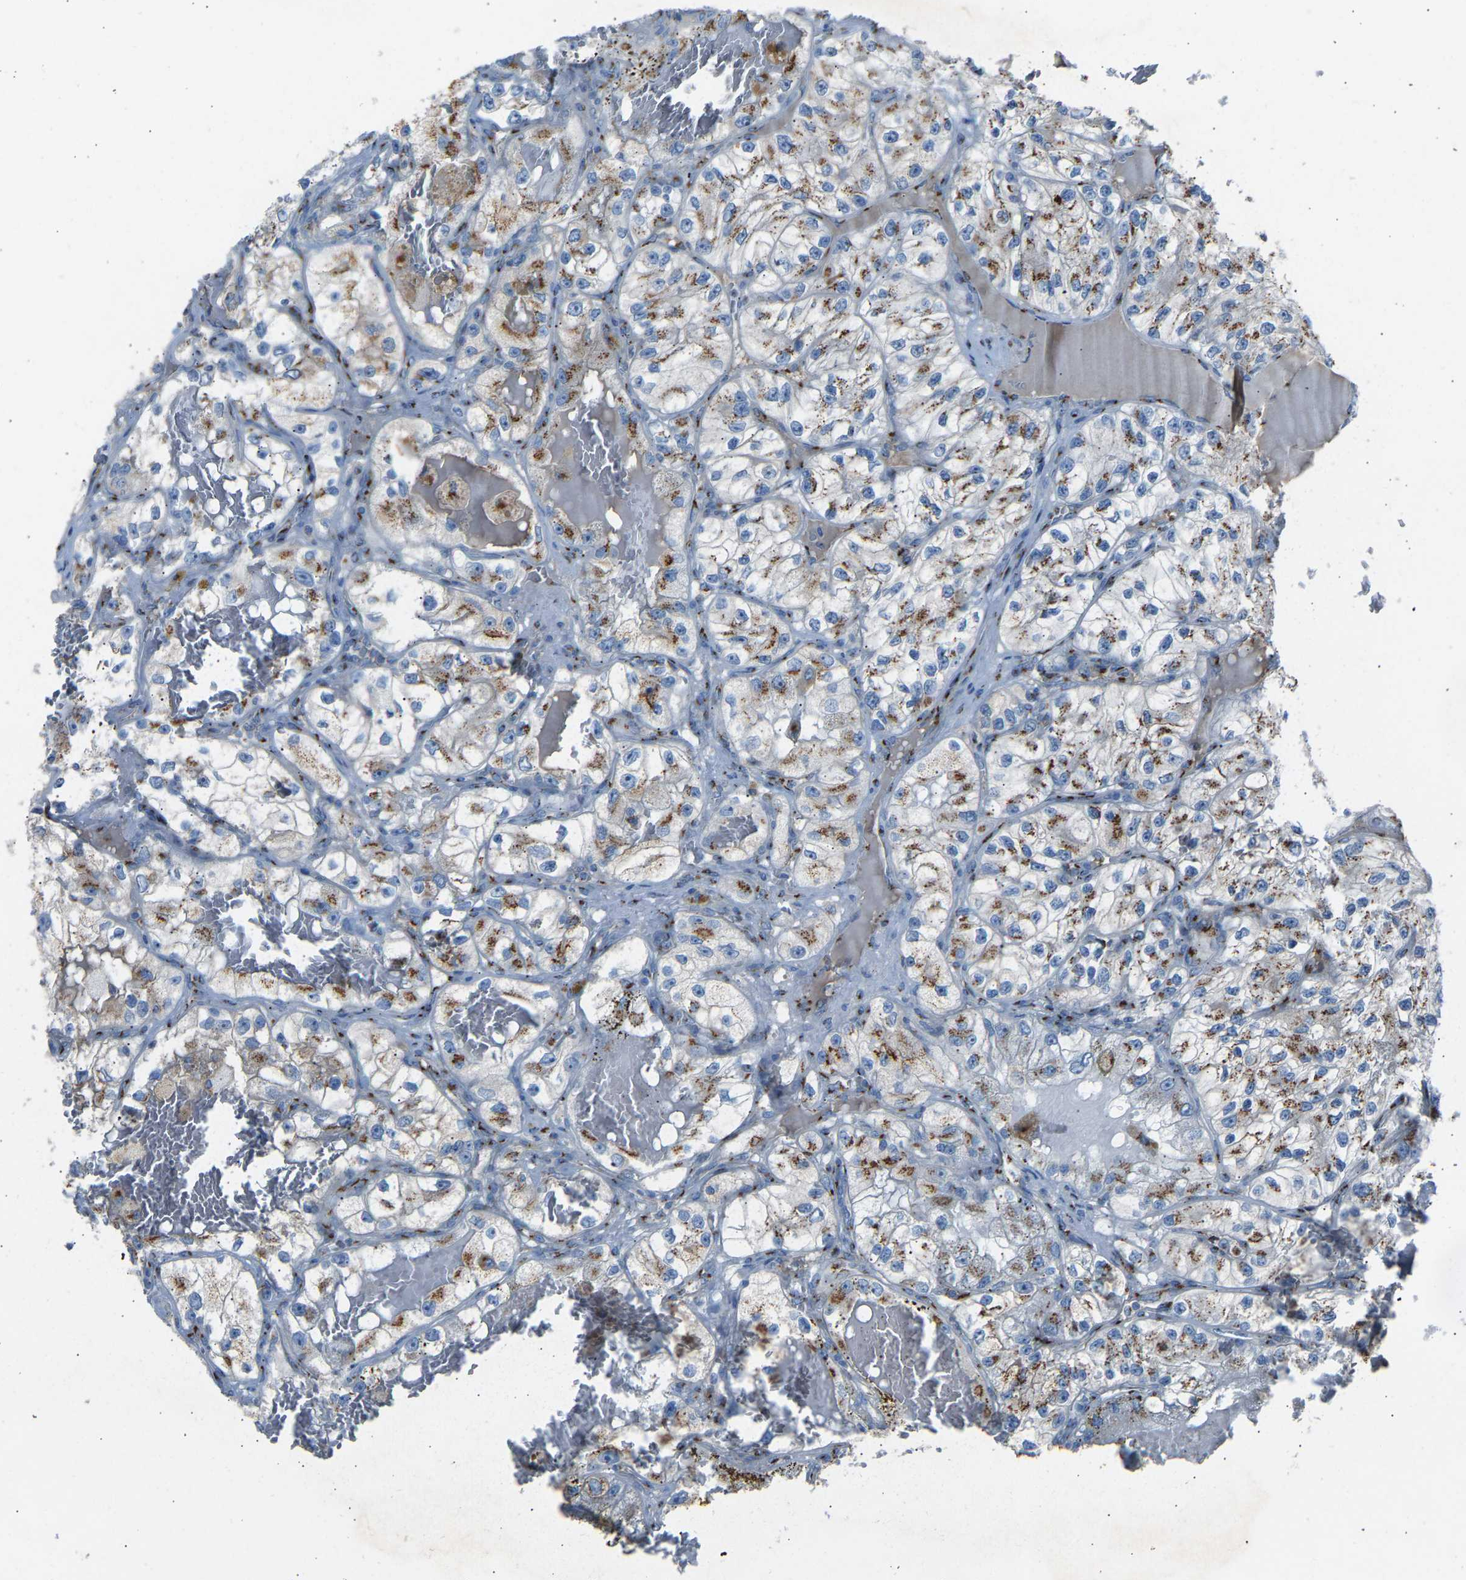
{"staining": {"intensity": "moderate", "quantity": ">75%", "location": "cytoplasmic/membranous"}, "tissue": "renal cancer", "cell_type": "Tumor cells", "image_type": "cancer", "snomed": [{"axis": "morphology", "description": "Adenocarcinoma, NOS"}, {"axis": "topography", "description": "Kidney"}], "caption": "DAB immunohistochemical staining of human renal cancer displays moderate cytoplasmic/membranous protein positivity in approximately >75% of tumor cells.", "gene": "CYREN", "patient": {"sex": "female", "age": 57}}